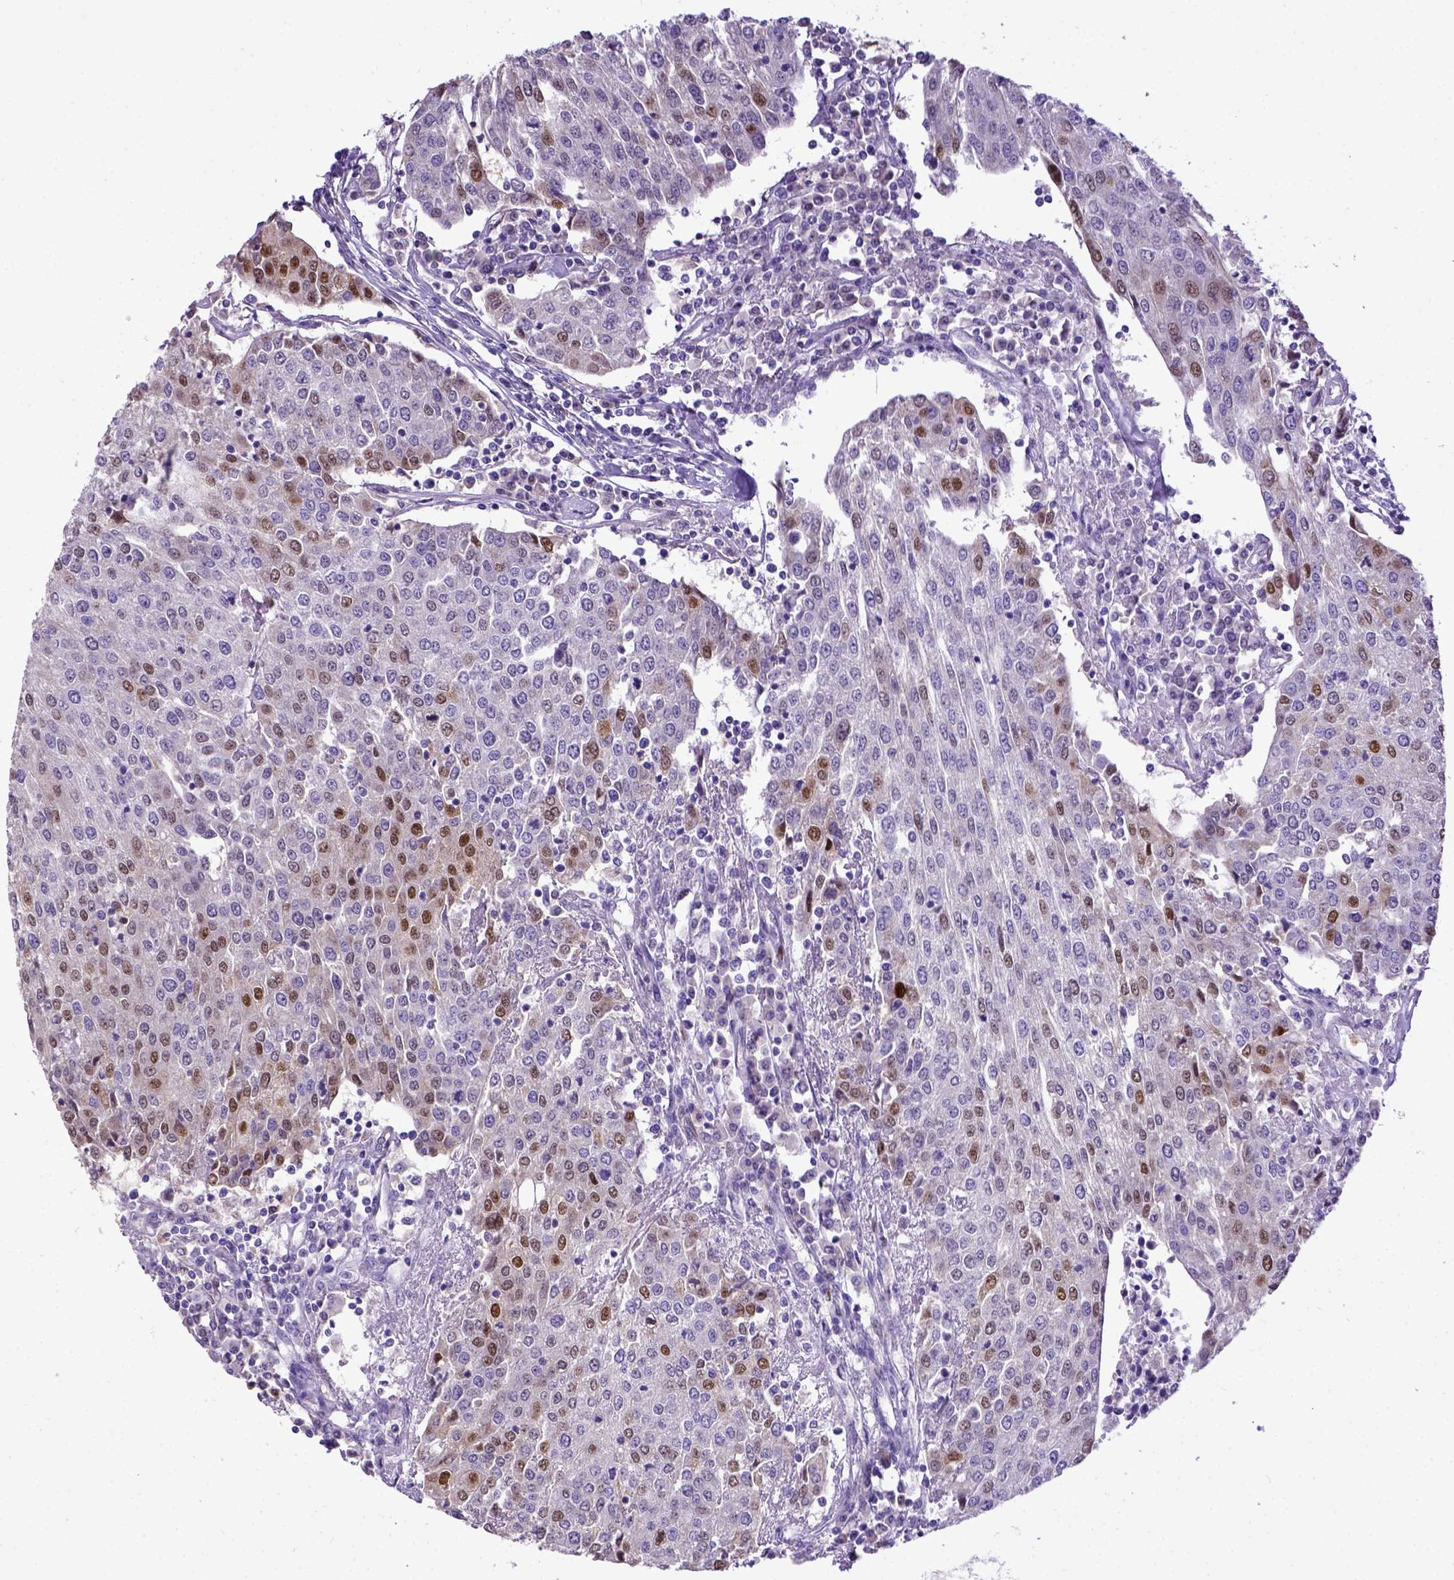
{"staining": {"intensity": "moderate", "quantity": "25%-75%", "location": "nuclear"}, "tissue": "urothelial cancer", "cell_type": "Tumor cells", "image_type": "cancer", "snomed": [{"axis": "morphology", "description": "Urothelial carcinoma, High grade"}, {"axis": "topography", "description": "Urinary bladder"}], "caption": "Immunohistochemistry (DAB) staining of high-grade urothelial carcinoma displays moderate nuclear protein positivity in approximately 25%-75% of tumor cells.", "gene": "CDKN1A", "patient": {"sex": "female", "age": 85}}